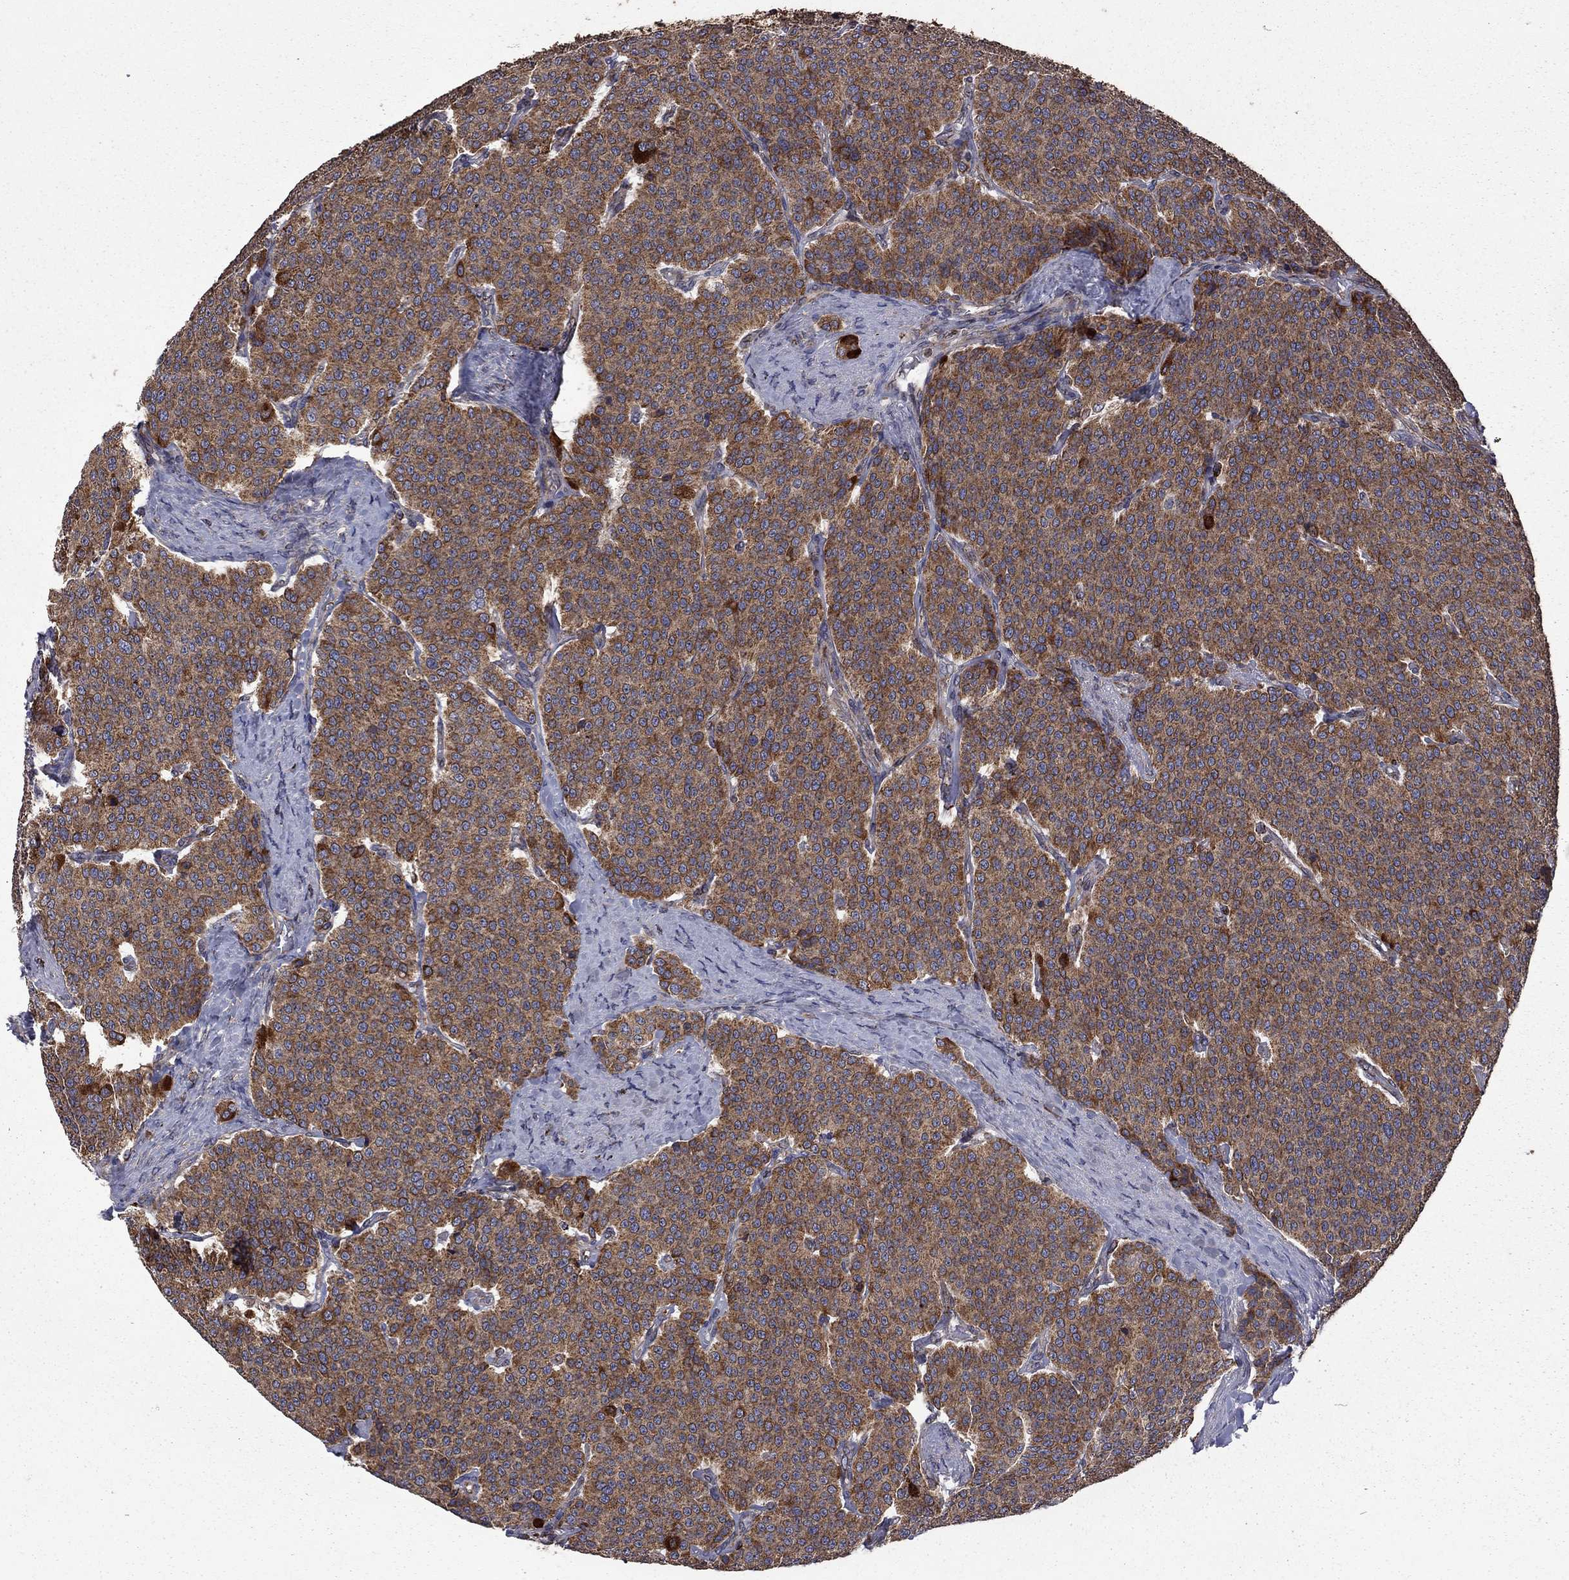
{"staining": {"intensity": "moderate", "quantity": ">75%", "location": "cytoplasmic/membranous"}, "tissue": "carcinoid", "cell_type": "Tumor cells", "image_type": "cancer", "snomed": [{"axis": "morphology", "description": "Carcinoid, malignant, NOS"}, {"axis": "topography", "description": "Small intestine"}], "caption": "A brown stain labels moderate cytoplasmic/membranous expression of a protein in carcinoid tumor cells.", "gene": "CLPTM1", "patient": {"sex": "female", "age": 58}}